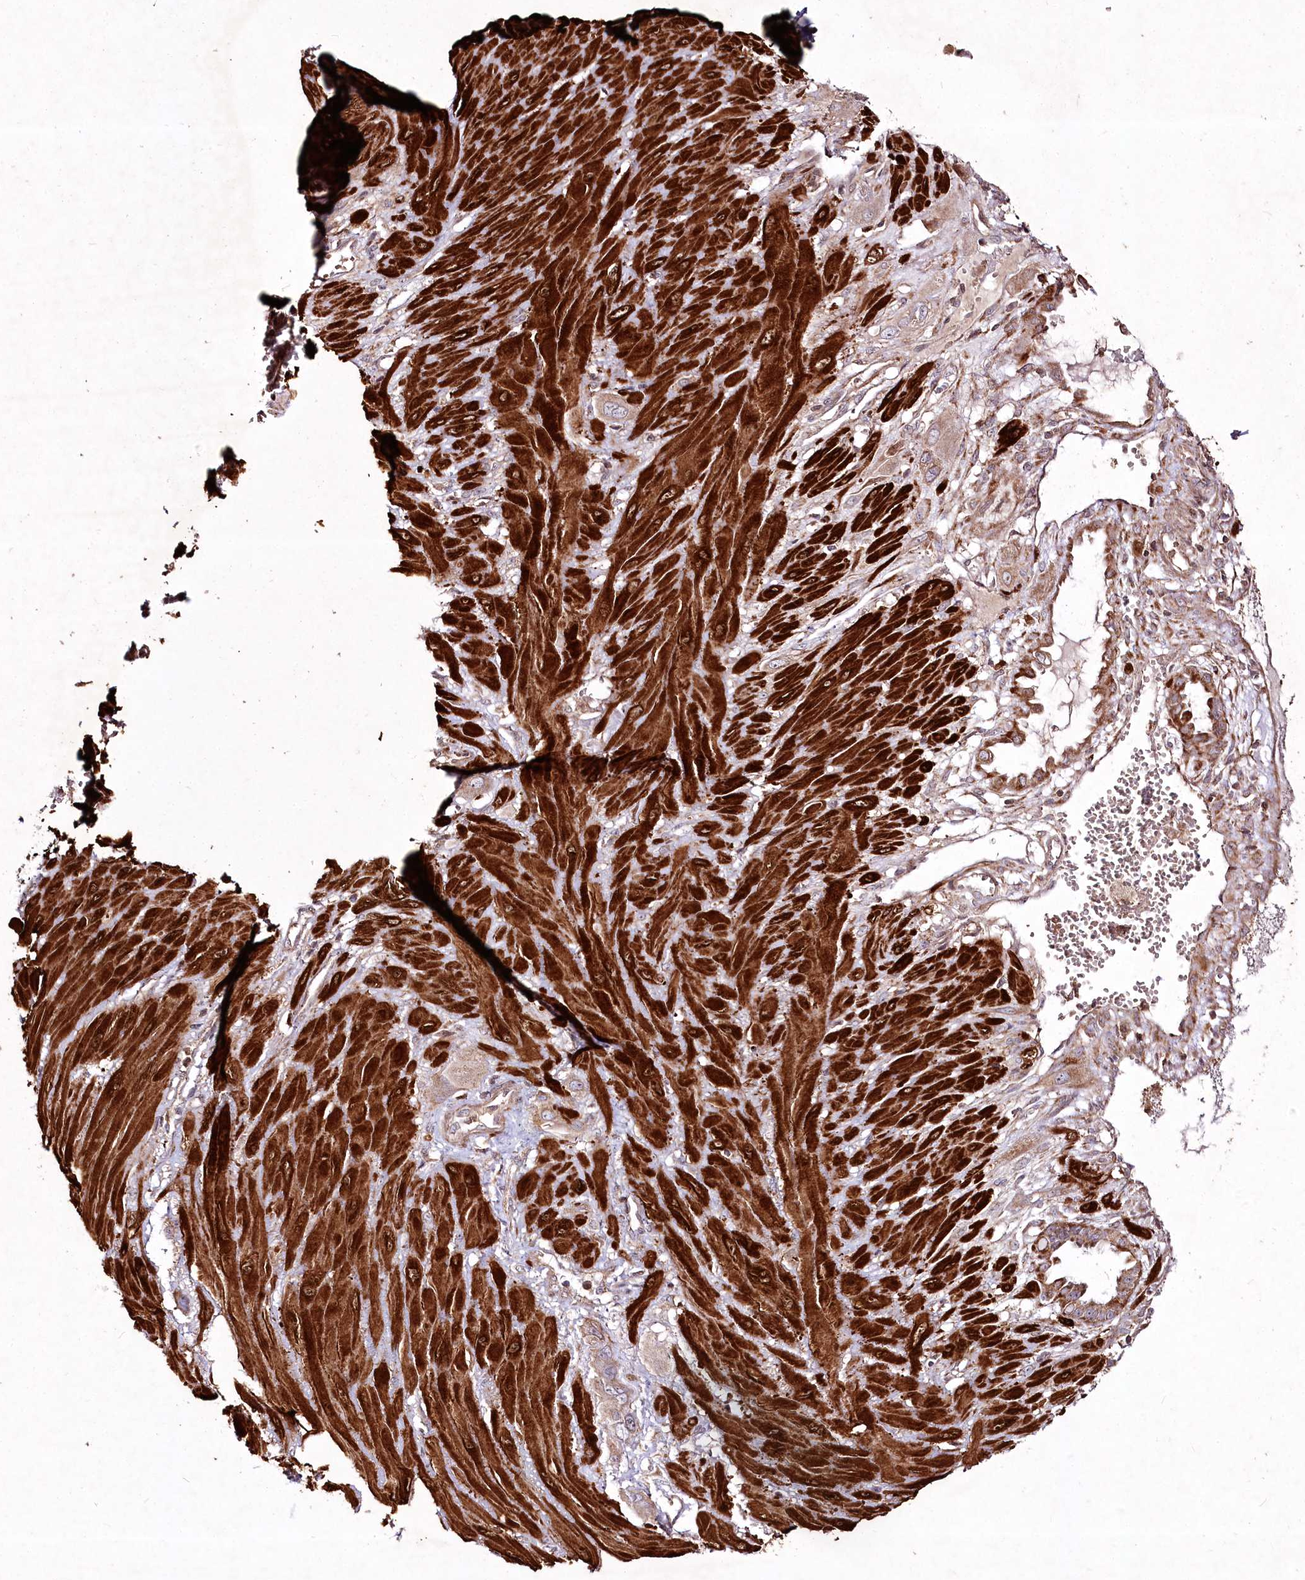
{"staining": {"intensity": "weak", "quantity": ">75%", "location": "cytoplasmic/membranous"}, "tissue": "cervical cancer", "cell_type": "Tumor cells", "image_type": "cancer", "snomed": [{"axis": "morphology", "description": "Squamous cell carcinoma, NOS"}, {"axis": "topography", "description": "Cervix"}], "caption": "A photomicrograph of human squamous cell carcinoma (cervical) stained for a protein displays weak cytoplasmic/membranous brown staining in tumor cells. (DAB (3,3'-diaminobenzidine) = brown stain, brightfield microscopy at high magnification).", "gene": "PSTK", "patient": {"sex": "female", "age": 34}}